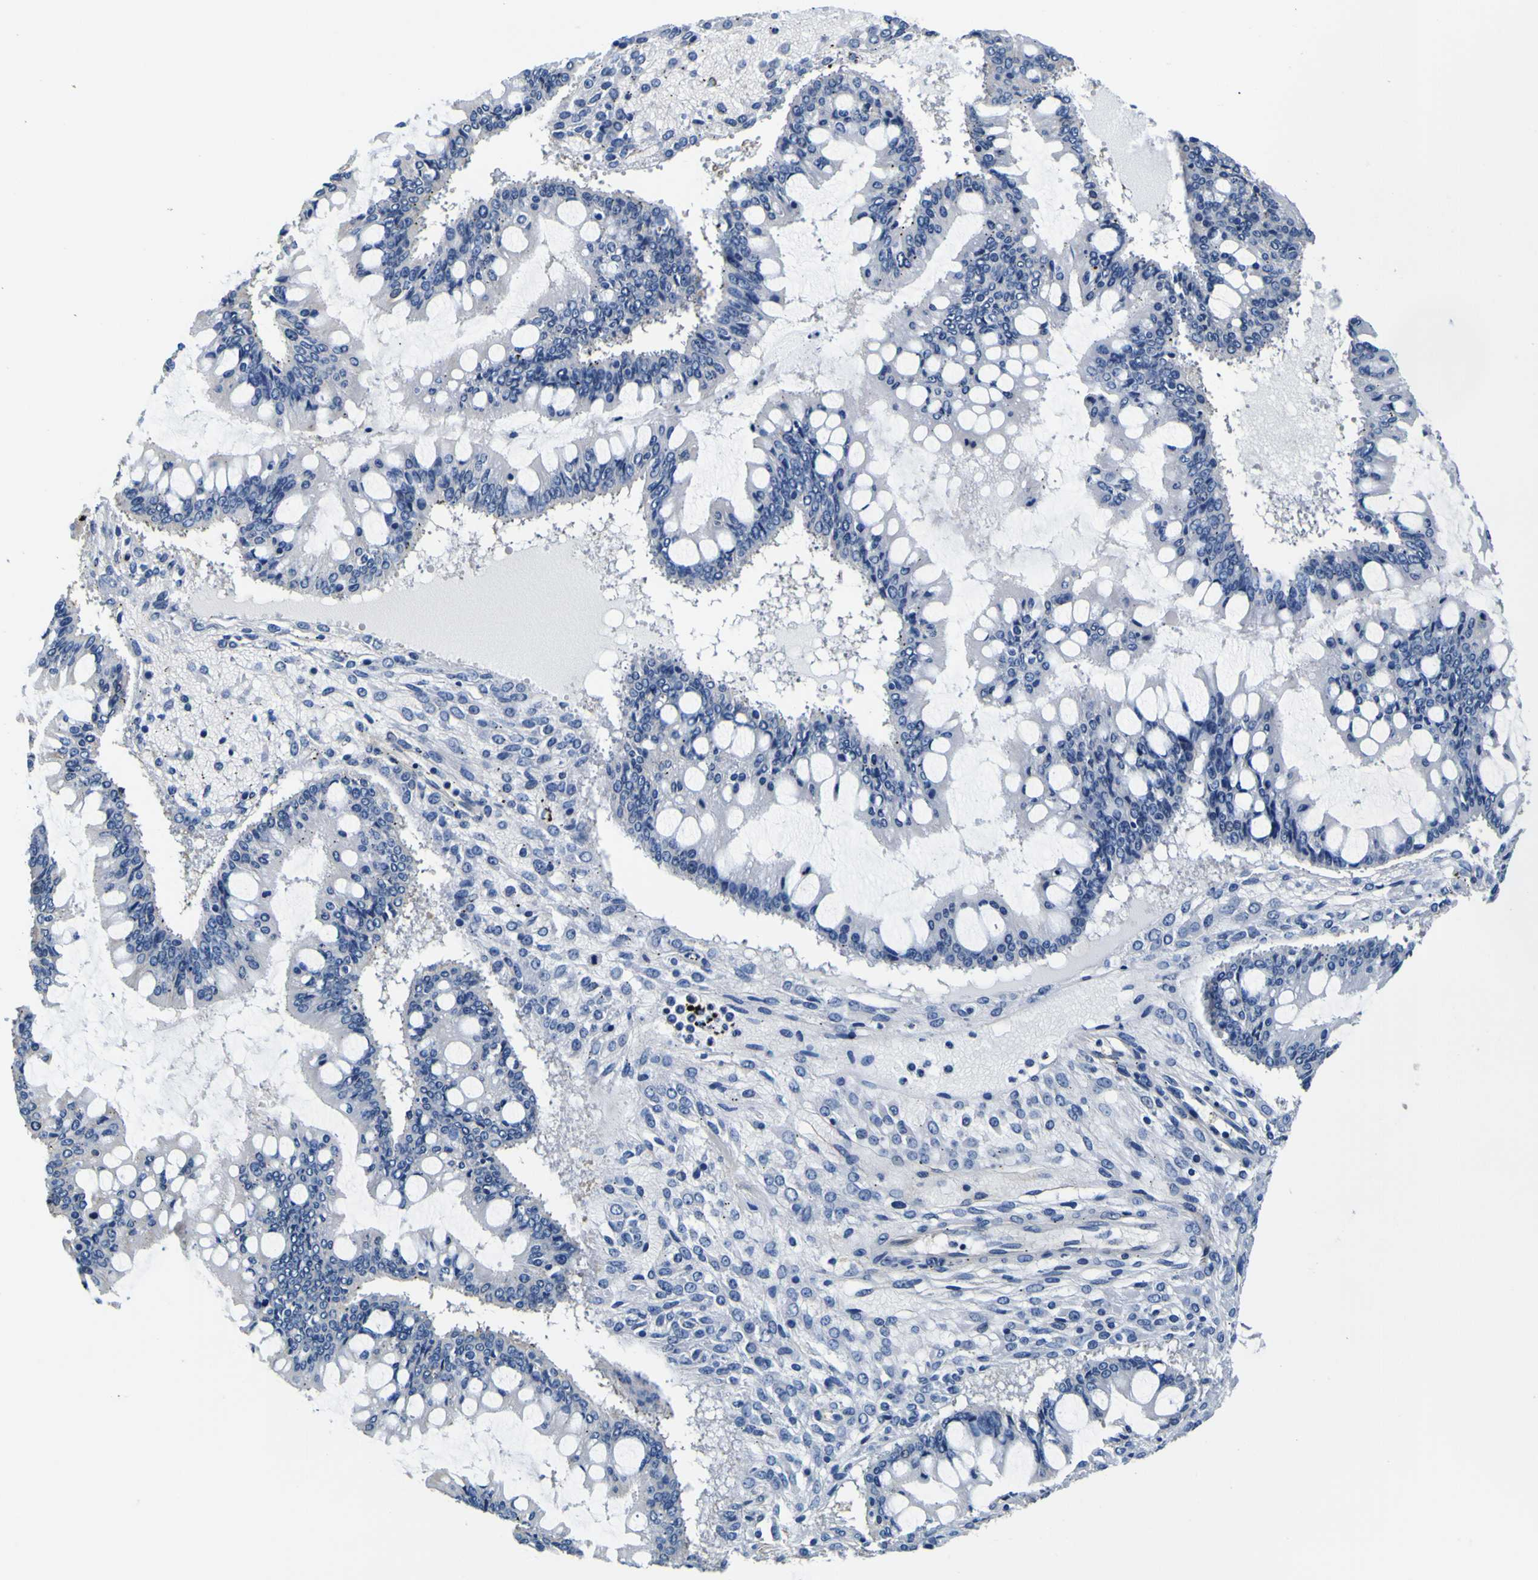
{"staining": {"intensity": "negative", "quantity": "none", "location": "none"}, "tissue": "ovarian cancer", "cell_type": "Tumor cells", "image_type": "cancer", "snomed": [{"axis": "morphology", "description": "Cystadenocarcinoma, mucinous, NOS"}, {"axis": "topography", "description": "Ovary"}], "caption": "DAB (3,3'-diaminobenzidine) immunohistochemical staining of human ovarian cancer displays no significant staining in tumor cells.", "gene": "TUBA1B", "patient": {"sex": "female", "age": 73}}